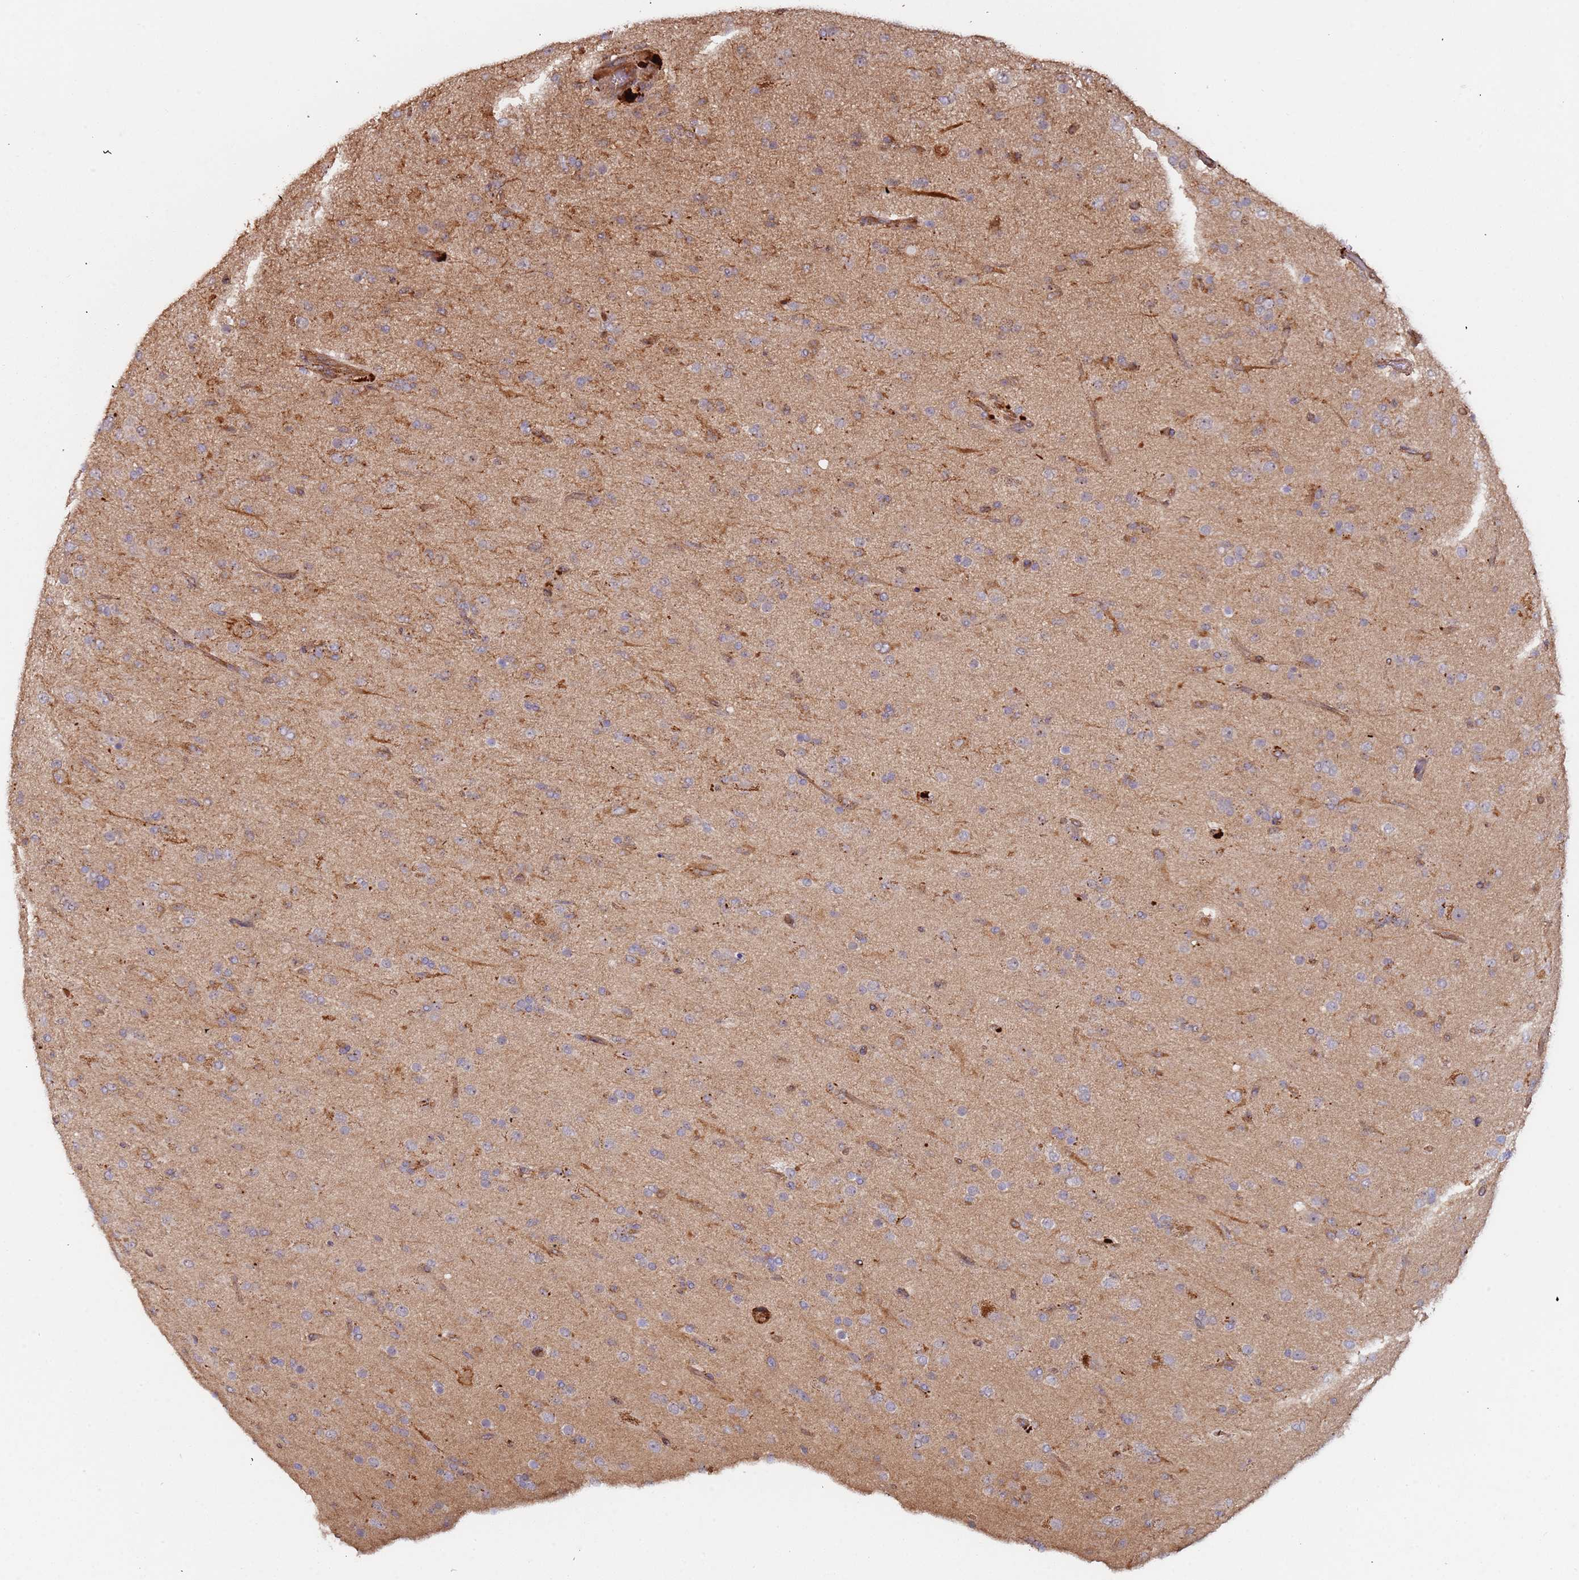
{"staining": {"intensity": "negative", "quantity": "none", "location": "none"}, "tissue": "glioma", "cell_type": "Tumor cells", "image_type": "cancer", "snomed": [{"axis": "morphology", "description": "Glioma, malignant, Low grade"}, {"axis": "topography", "description": "Brain"}], "caption": "The IHC photomicrograph has no significant positivity in tumor cells of glioma tissue.", "gene": "KANSL1L", "patient": {"sex": "male", "age": 65}}